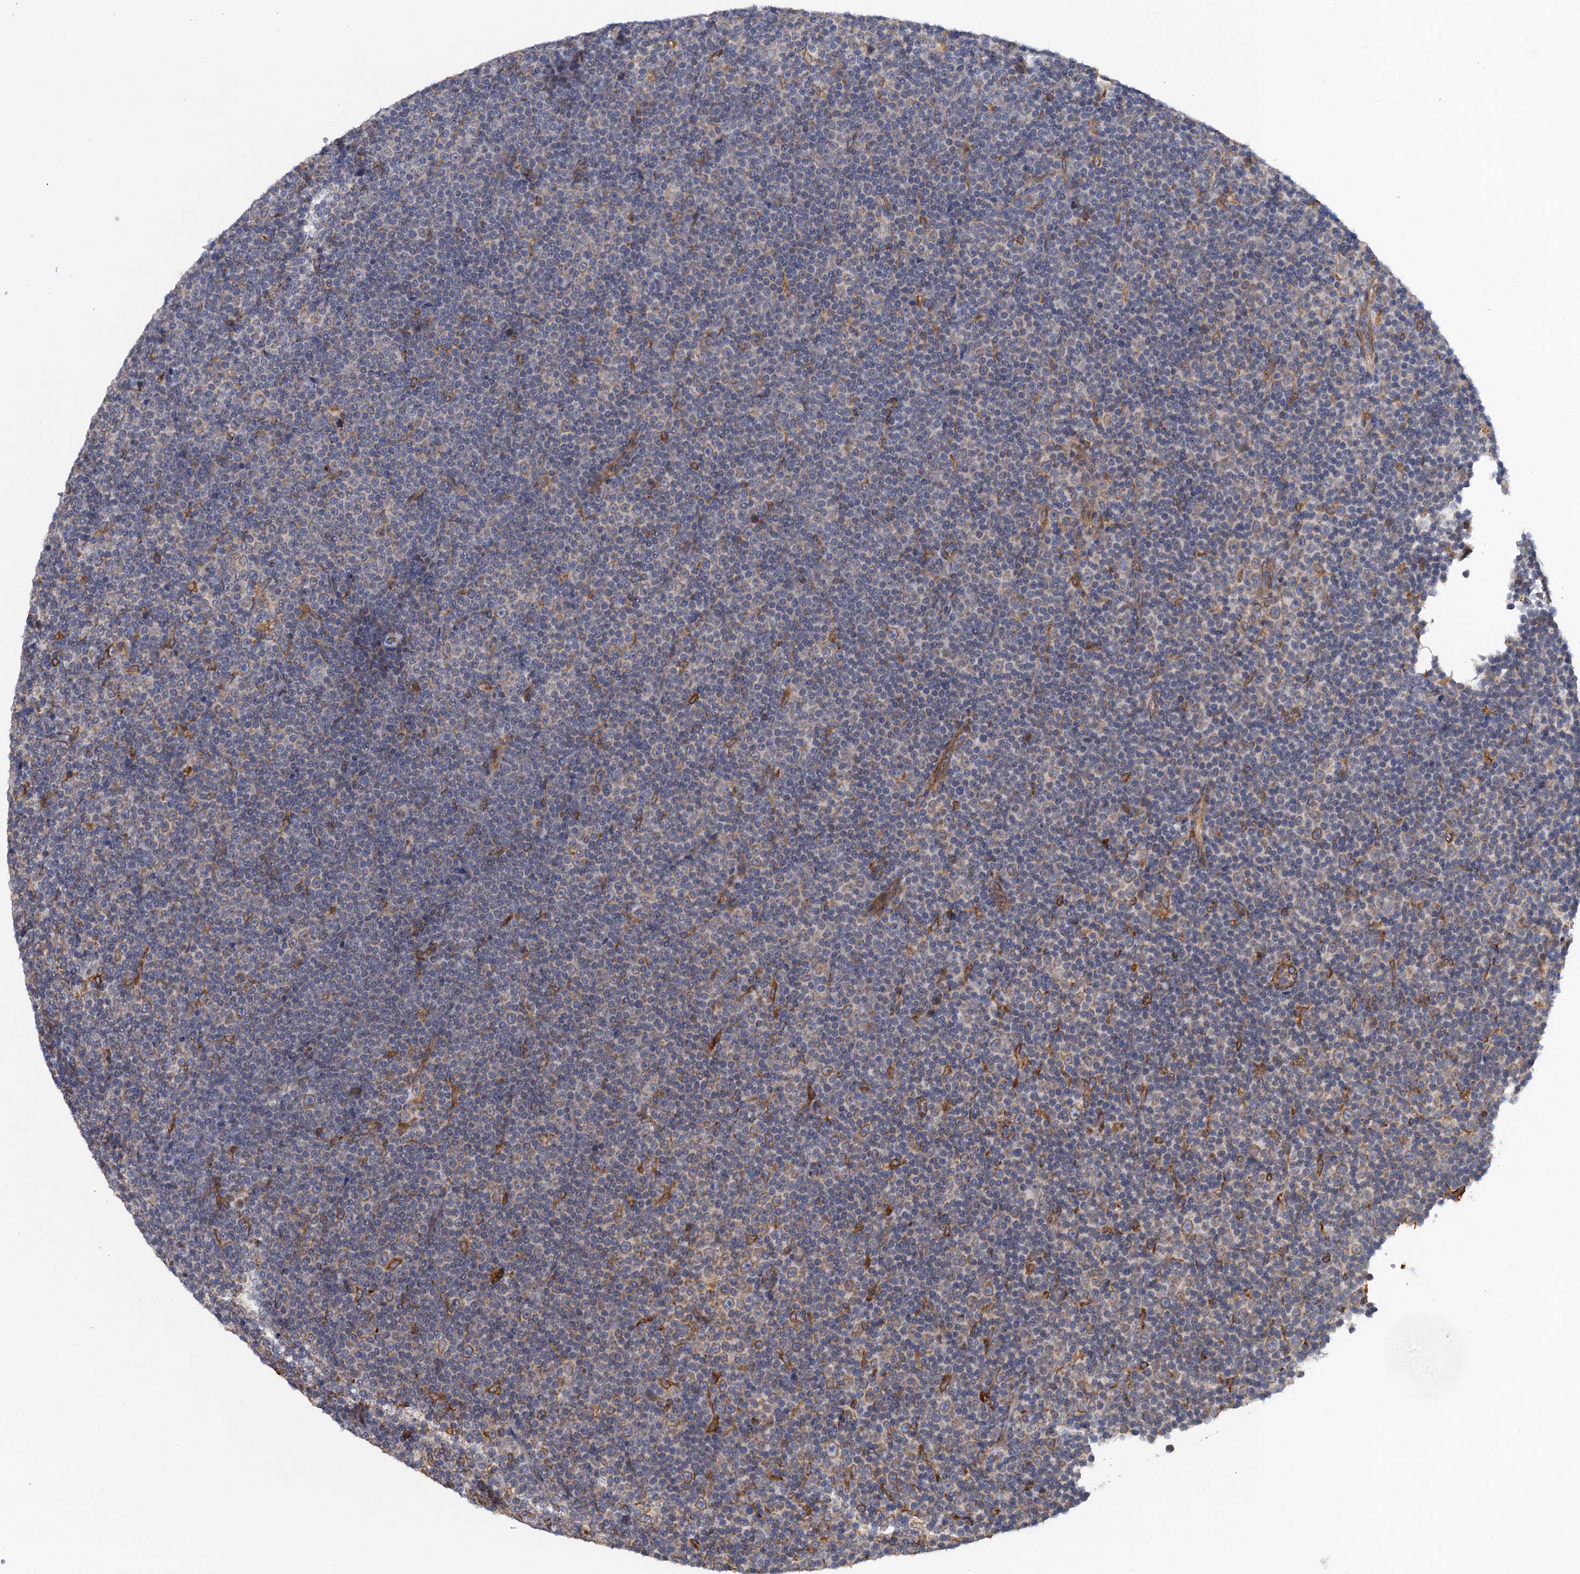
{"staining": {"intensity": "weak", "quantity": "<25%", "location": "cytoplasmic/membranous"}, "tissue": "lymphoma", "cell_type": "Tumor cells", "image_type": "cancer", "snomed": [{"axis": "morphology", "description": "Malignant lymphoma, non-Hodgkin's type, Low grade"}, {"axis": "topography", "description": "Lymph node"}], "caption": "Immunohistochemistry (IHC) image of human lymphoma stained for a protein (brown), which exhibits no staining in tumor cells.", "gene": "ARMC5", "patient": {"sex": "female", "age": 67}}